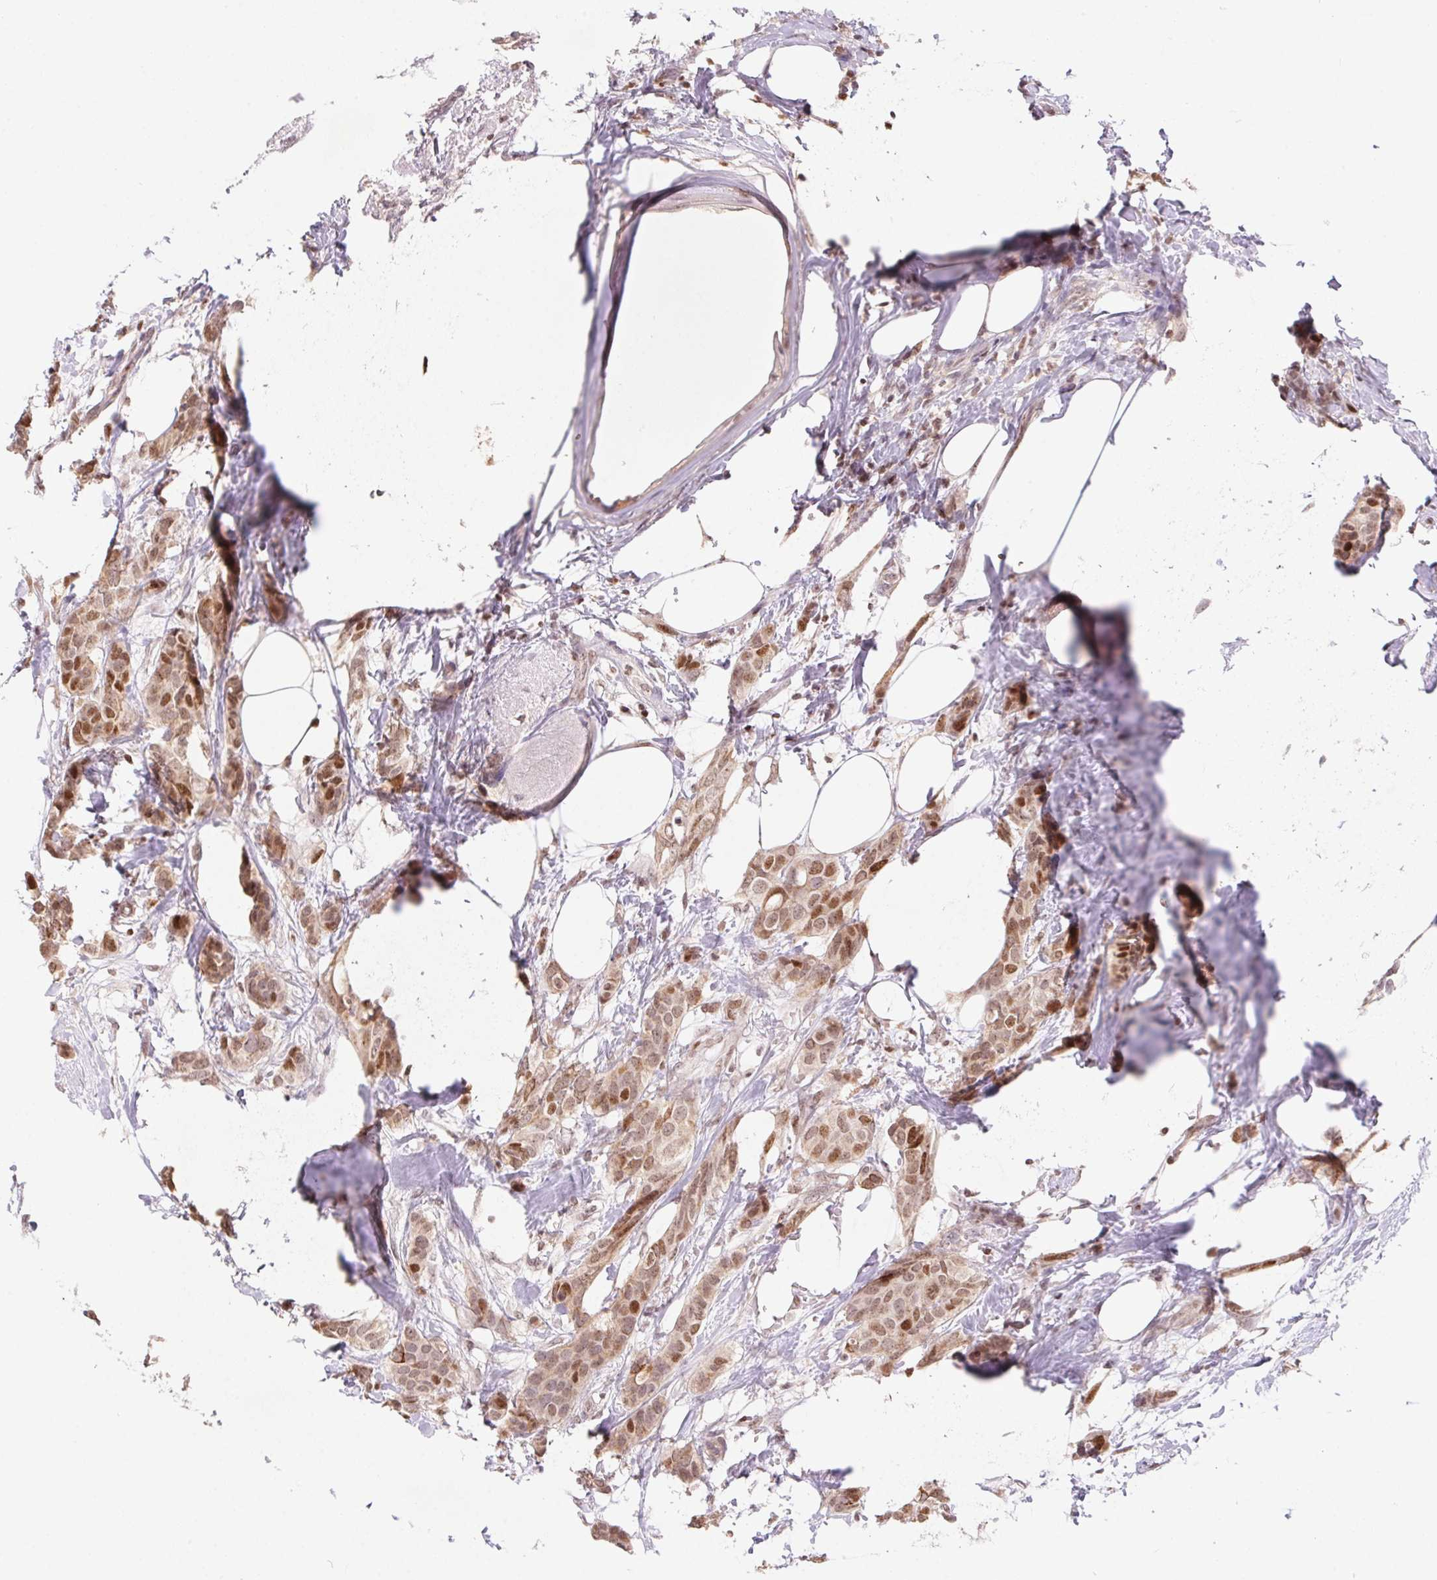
{"staining": {"intensity": "moderate", "quantity": ">75%", "location": "nuclear"}, "tissue": "breast cancer", "cell_type": "Tumor cells", "image_type": "cancer", "snomed": [{"axis": "morphology", "description": "Duct carcinoma"}, {"axis": "topography", "description": "Breast"}], "caption": "Approximately >75% of tumor cells in human breast cancer exhibit moderate nuclear protein expression as visualized by brown immunohistochemical staining.", "gene": "POLD3", "patient": {"sex": "female", "age": 62}}